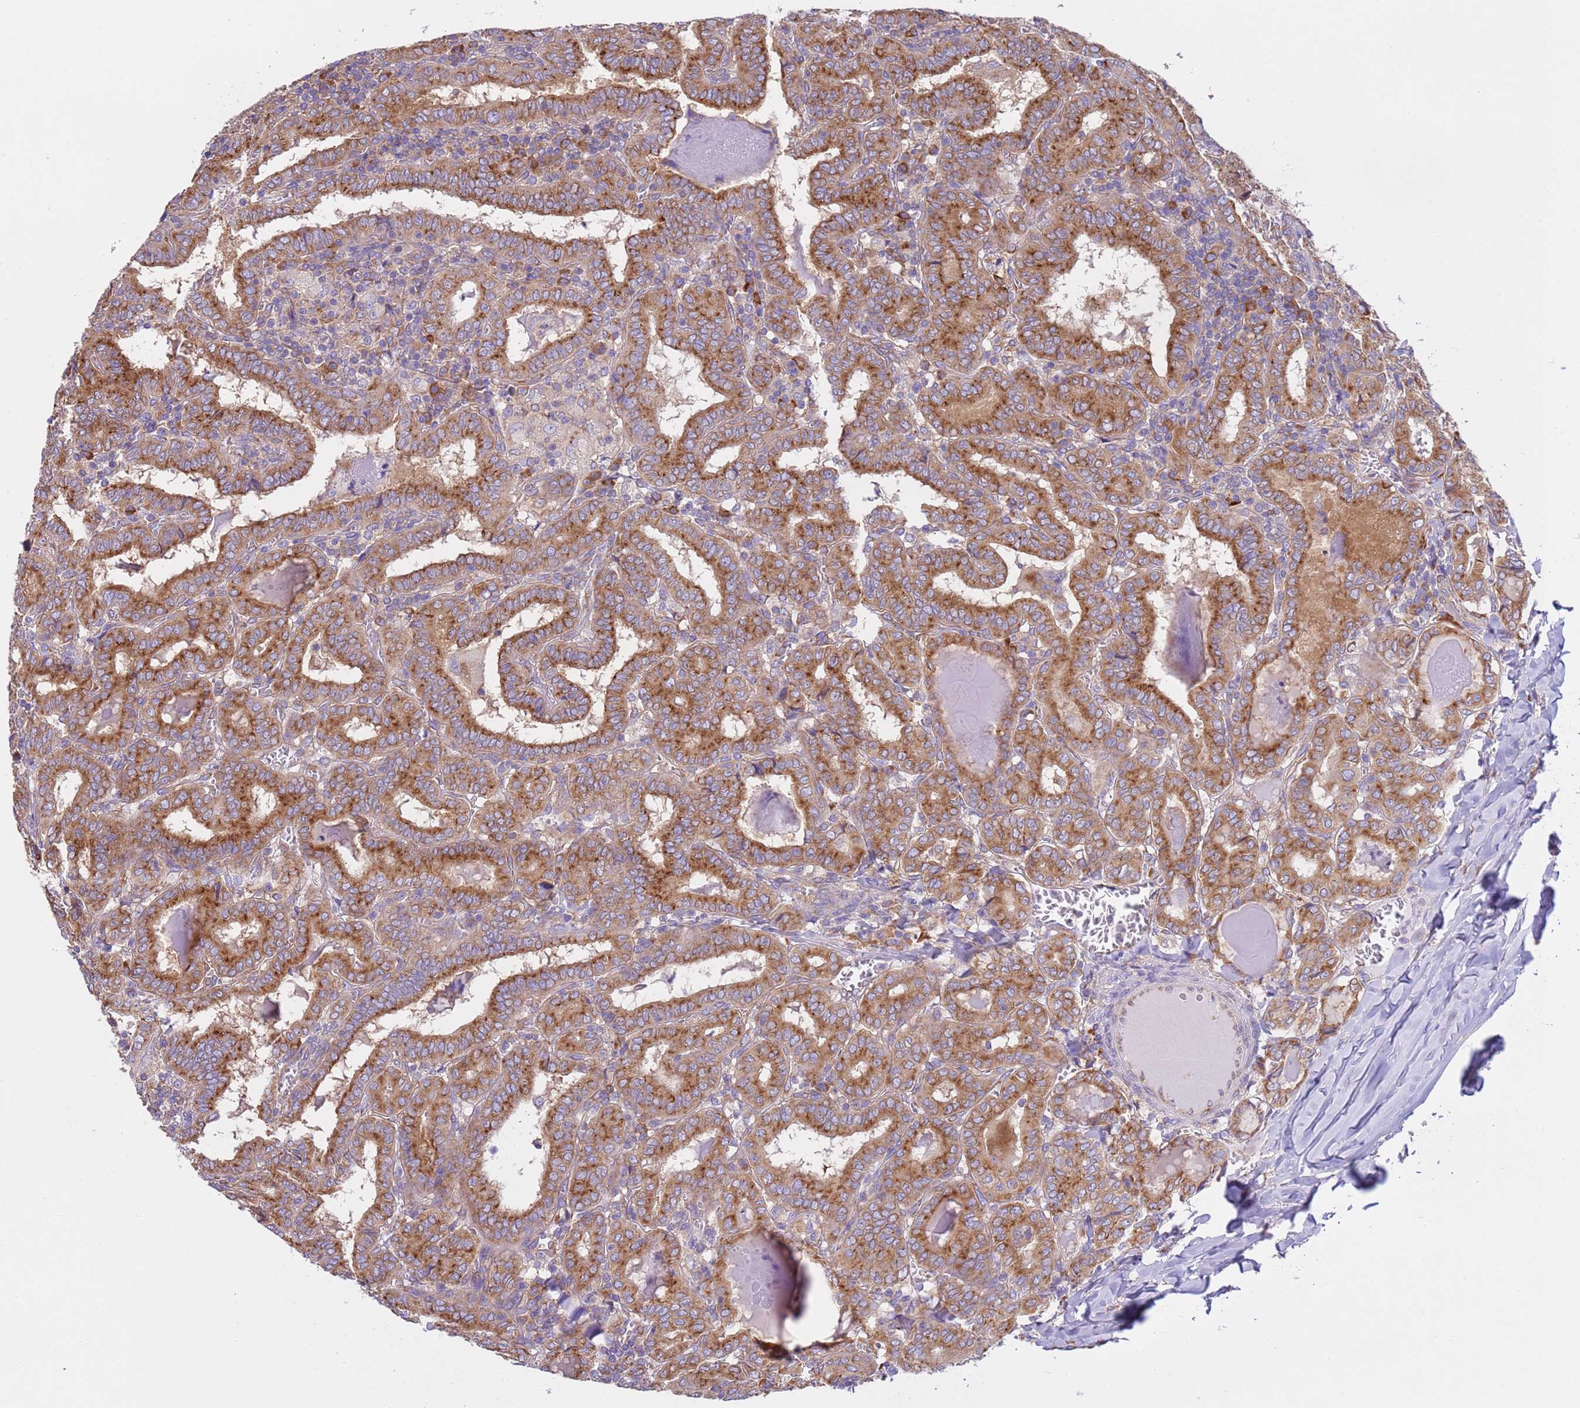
{"staining": {"intensity": "strong", "quantity": ">75%", "location": "cytoplasmic/membranous"}, "tissue": "thyroid cancer", "cell_type": "Tumor cells", "image_type": "cancer", "snomed": [{"axis": "morphology", "description": "Papillary adenocarcinoma, NOS"}, {"axis": "topography", "description": "Thyroid gland"}], "caption": "Strong cytoplasmic/membranous expression is identified in approximately >75% of tumor cells in papillary adenocarcinoma (thyroid). (brown staining indicates protein expression, while blue staining denotes nuclei).", "gene": "VARS1", "patient": {"sex": "female", "age": 72}}